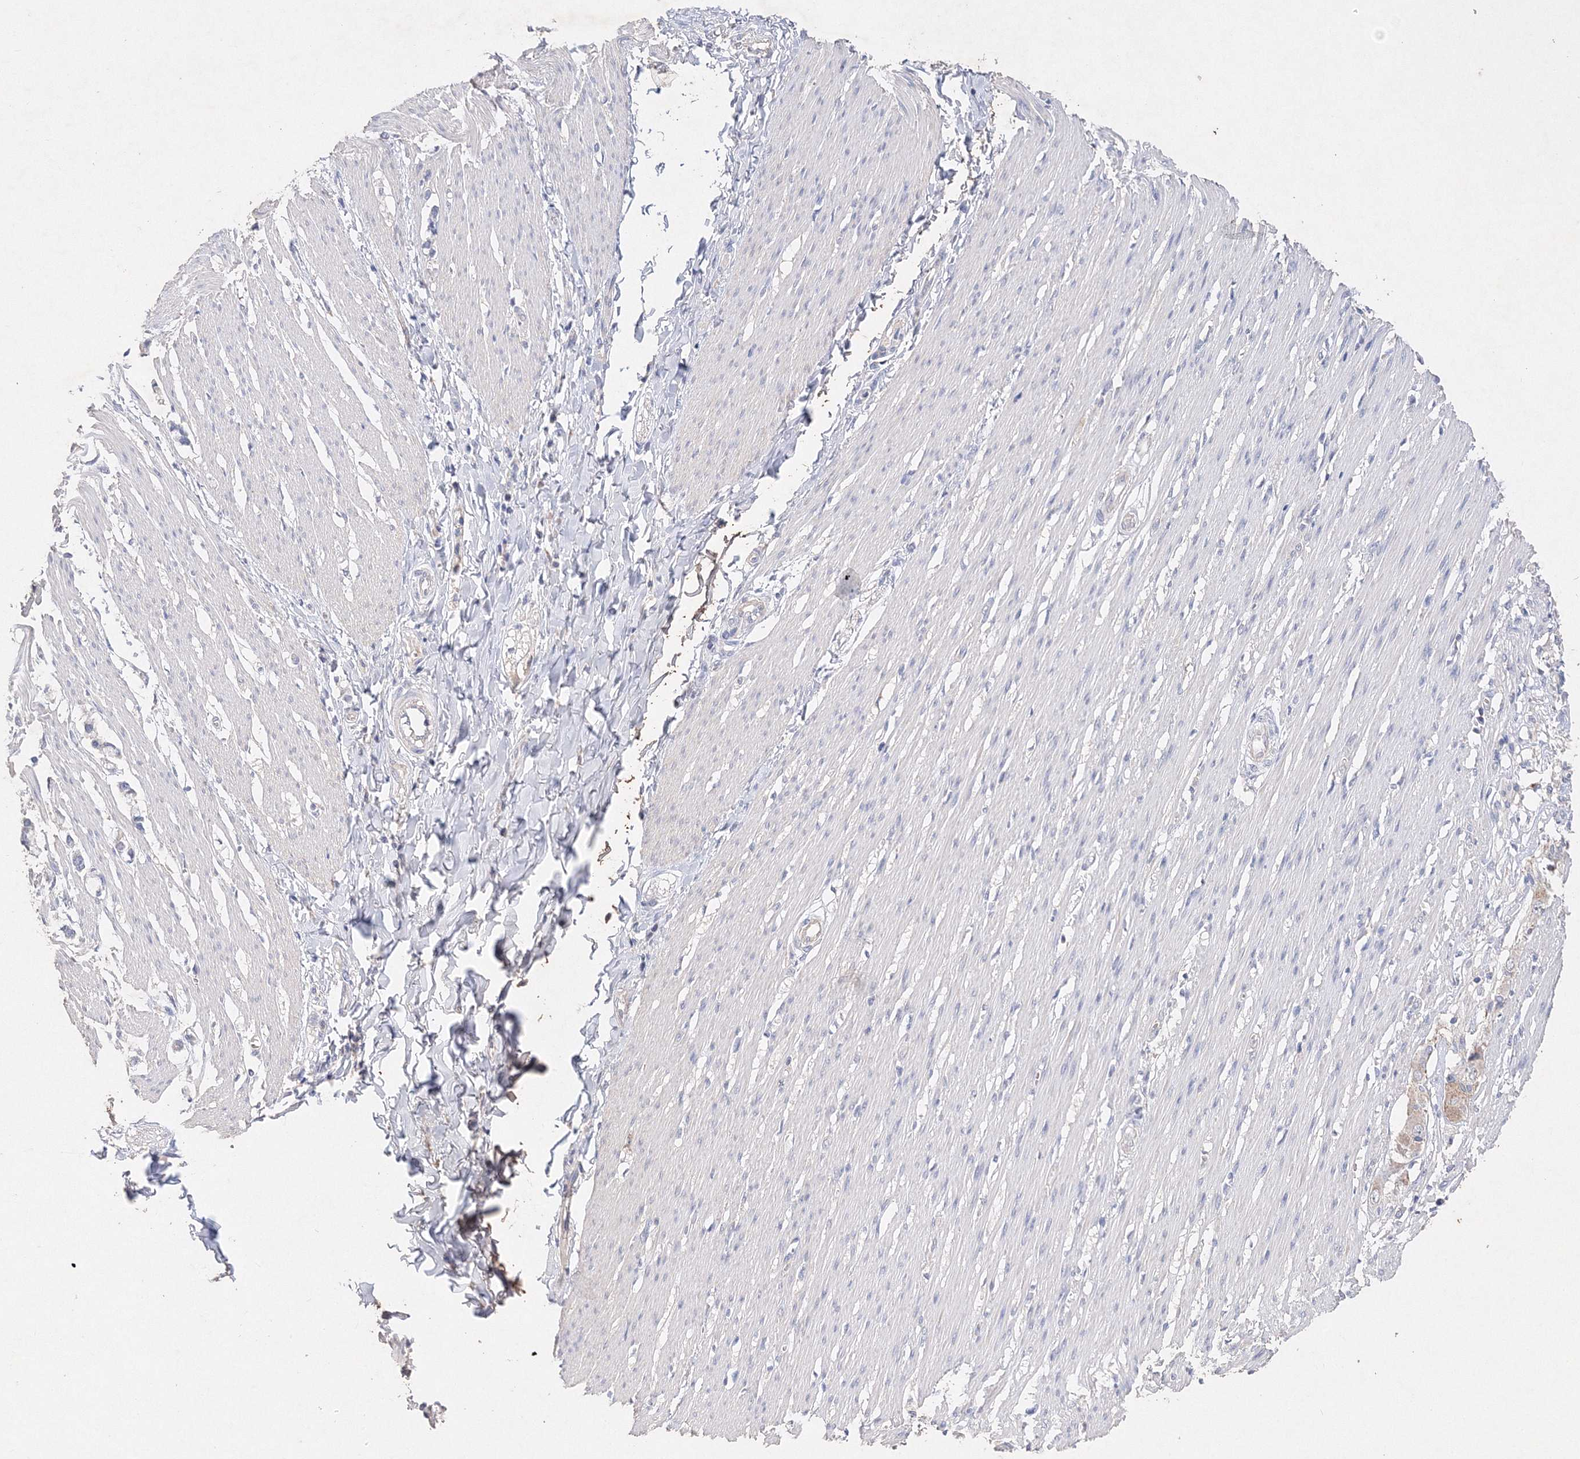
{"staining": {"intensity": "negative", "quantity": "none", "location": "none"}, "tissue": "smooth muscle", "cell_type": "Smooth muscle cells", "image_type": "normal", "snomed": [{"axis": "morphology", "description": "Normal tissue, NOS"}, {"axis": "morphology", "description": "Adenocarcinoma, NOS"}, {"axis": "topography", "description": "Colon"}, {"axis": "topography", "description": "Peripheral nerve tissue"}], "caption": "Protein analysis of normal smooth muscle reveals no significant expression in smooth muscle cells. Brightfield microscopy of IHC stained with DAB (3,3'-diaminobenzidine) (brown) and hematoxylin (blue), captured at high magnification.", "gene": "GLS", "patient": {"sex": "male", "age": 14}}